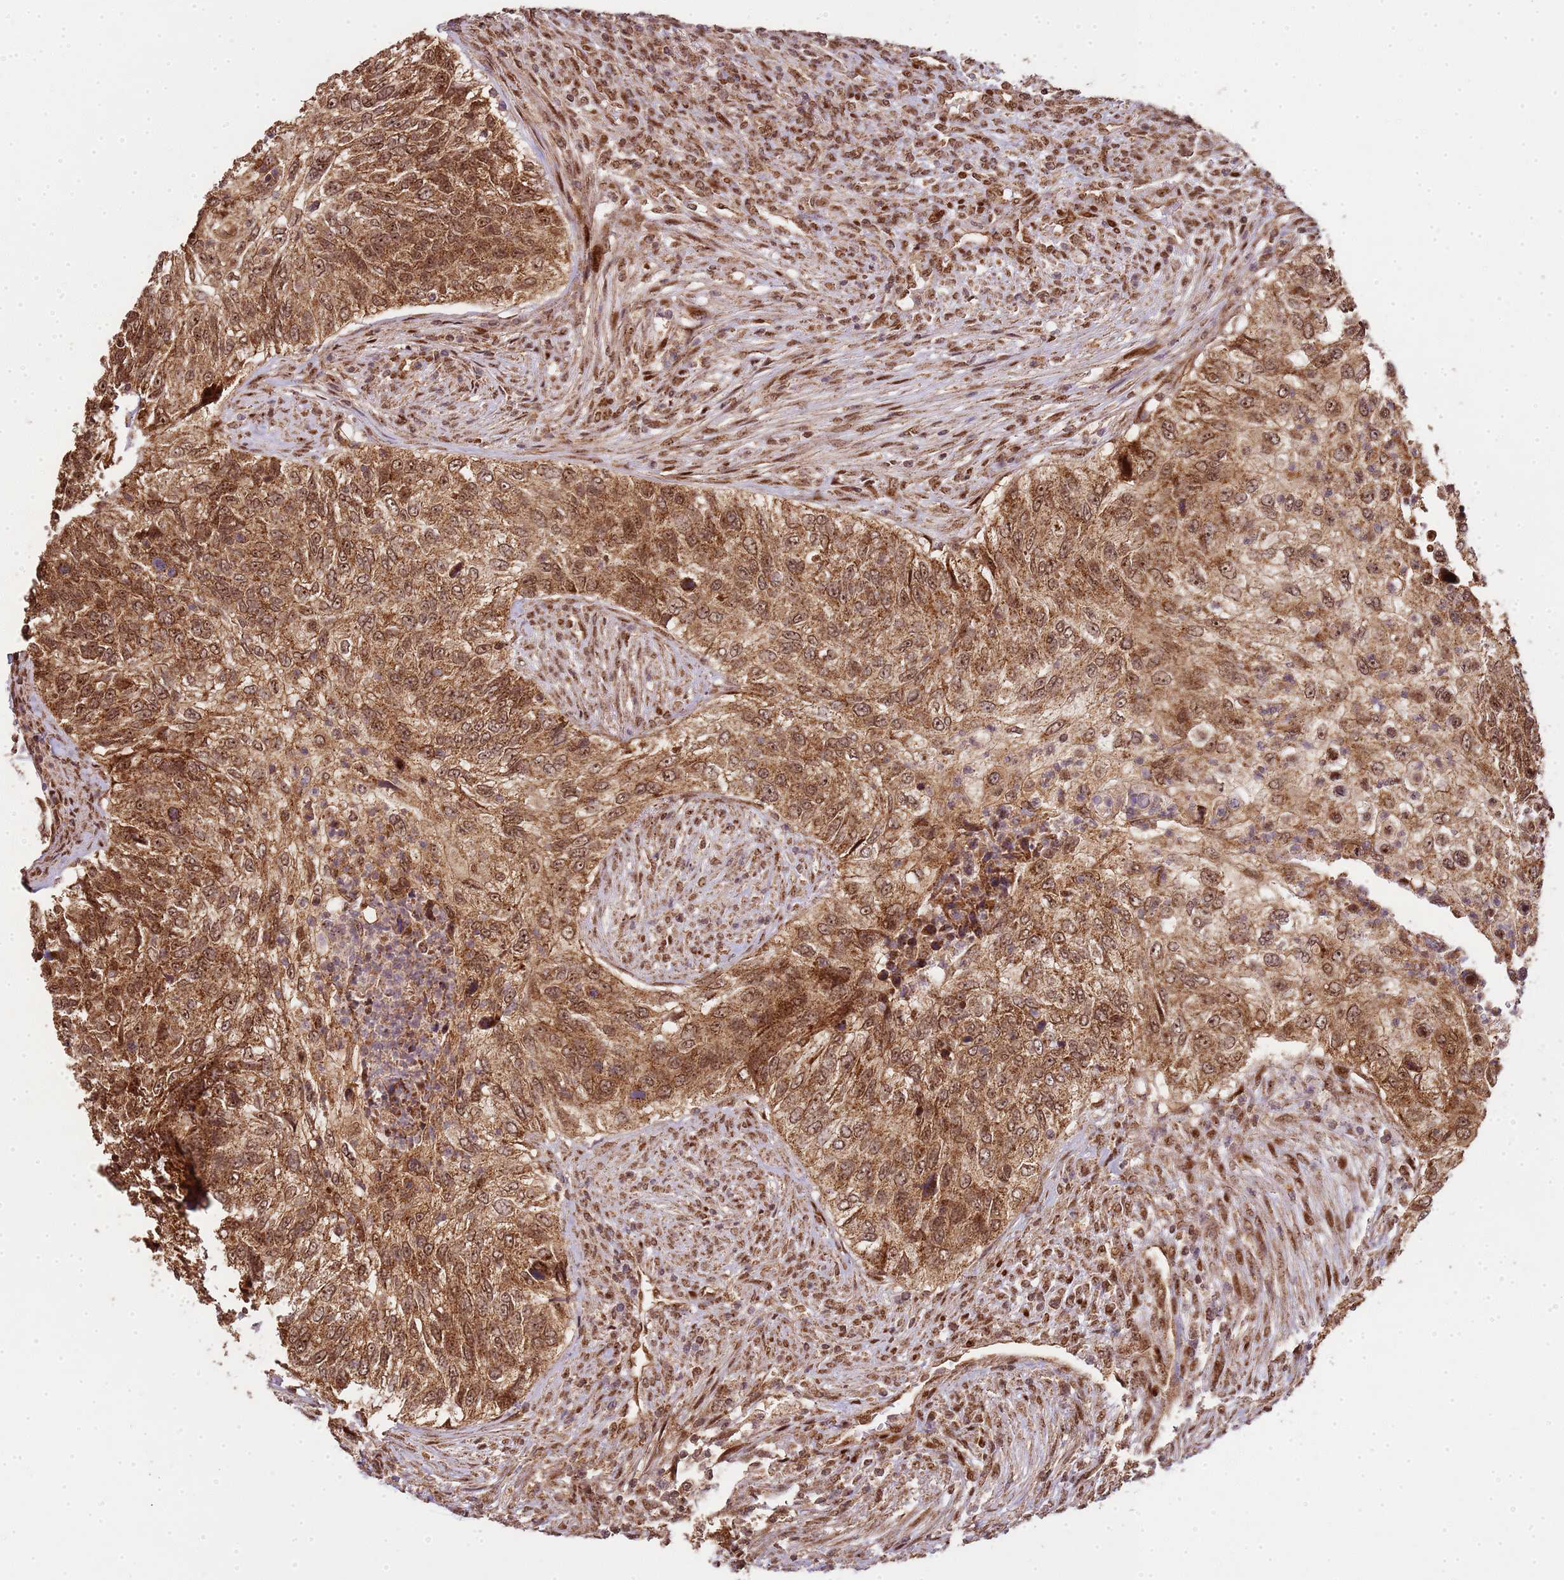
{"staining": {"intensity": "strong", "quantity": ">75%", "location": "cytoplasmic/membranous,nuclear"}, "tissue": "urothelial cancer", "cell_type": "Tumor cells", "image_type": "cancer", "snomed": [{"axis": "morphology", "description": "Urothelial carcinoma, High grade"}, {"axis": "topography", "description": "Urinary bladder"}], "caption": "Urothelial cancer stained with a brown dye demonstrates strong cytoplasmic/membranous and nuclear positive expression in about >75% of tumor cells.", "gene": "PEX14", "patient": {"sex": "female", "age": 60}}